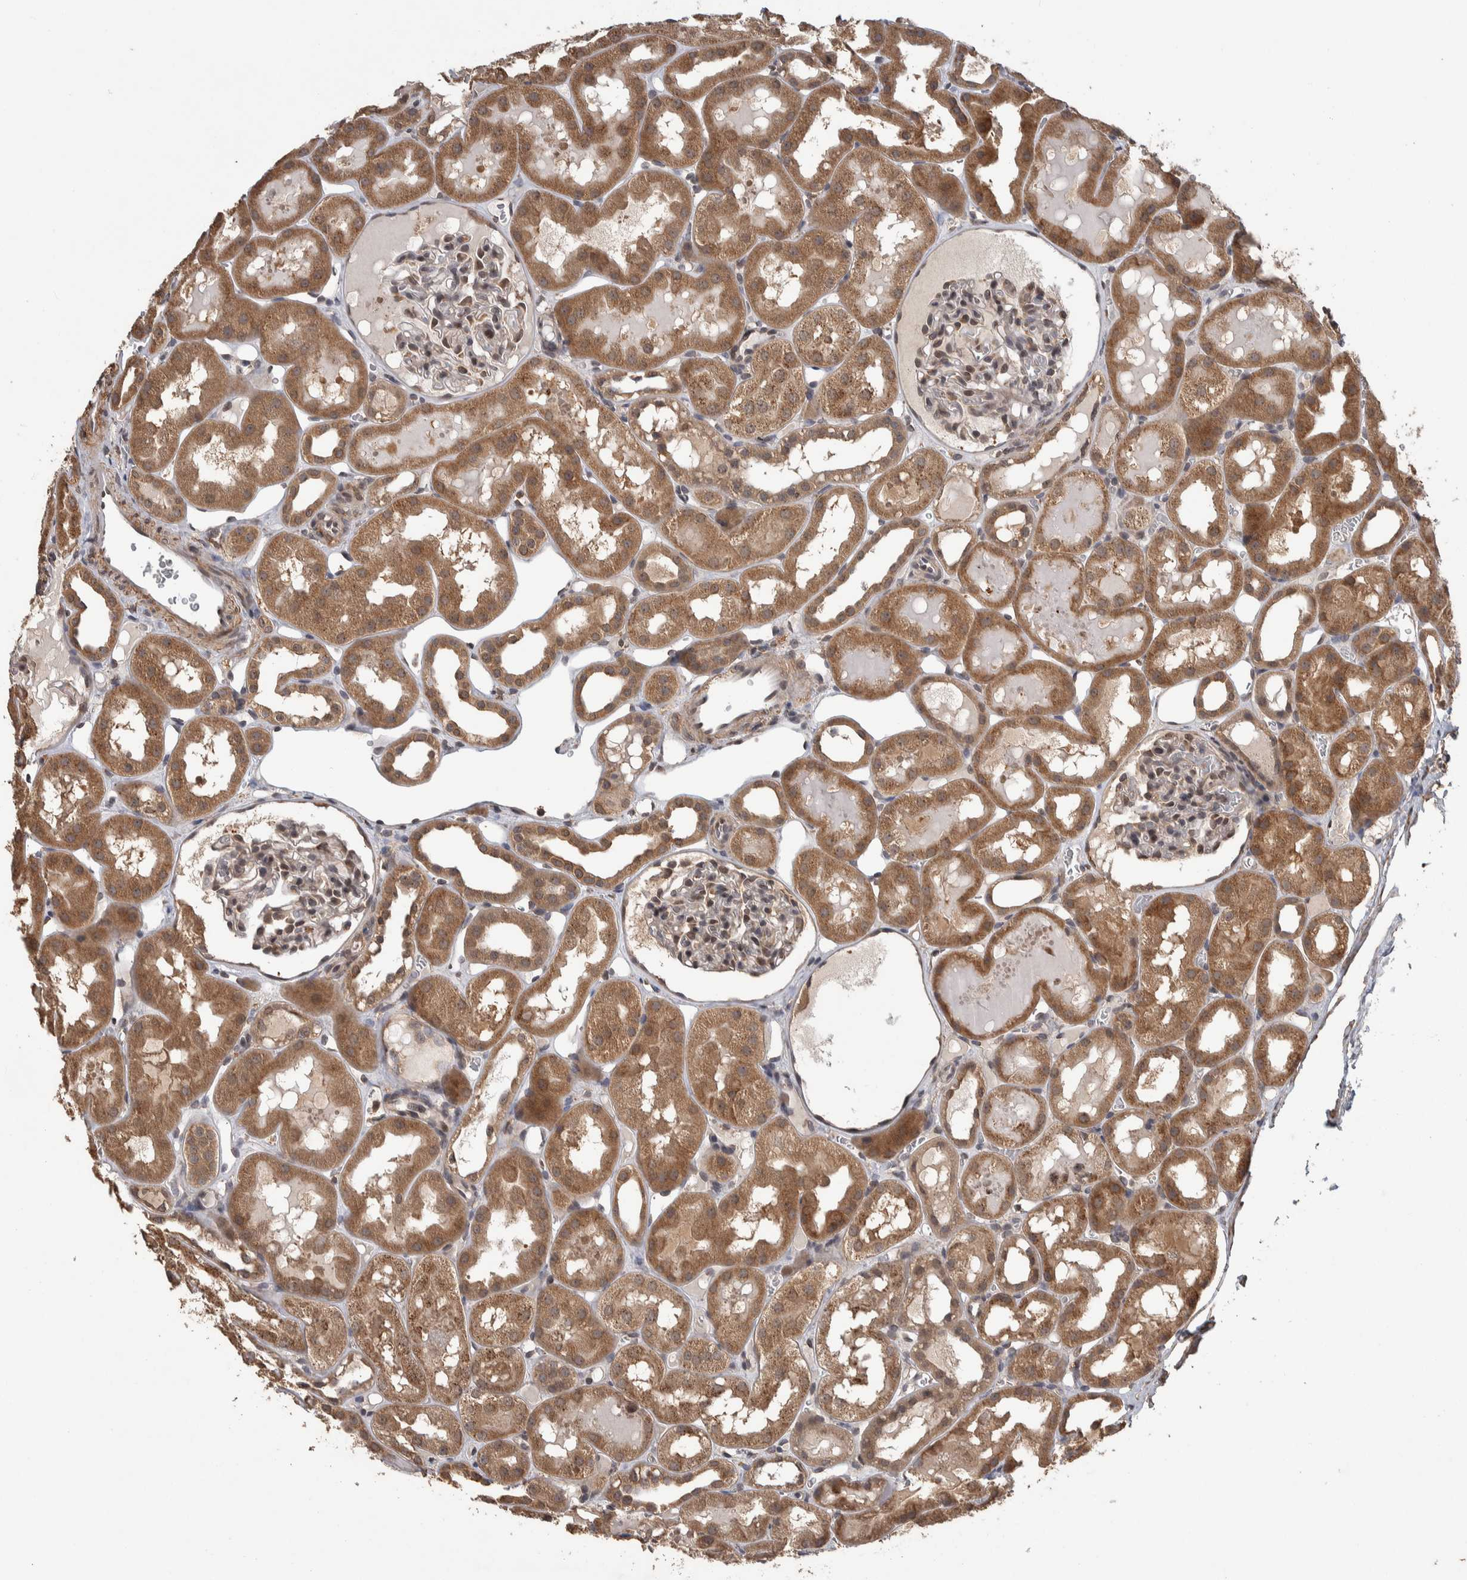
{"staining": {"intensity": "moderate", "quantity": "25%-75%", "location": "nuclear"}, "tissue": "kidney", "cell_type": "Cells in glomeruli", "image_type": "normal", "snomed": [{"axis": "morphology", "description": "Normal tissue, NOS"}, {"axis": "topography", "description": "Kidney"}, {"axis": "topography", "description": "Urinary bladder"}], "caption": "Protein analysis of benign kidney reveals moderate nuclear positivity in approximately 25%-75% of cells in glomeruli. The staining was performed using DAB to visualize the protein expression in brown, while the nuclei were stained in blue with hematoxylin (Magnification: 20x).", "gene": "DVL2", "patient": {"sex": "male", "age": 16}}